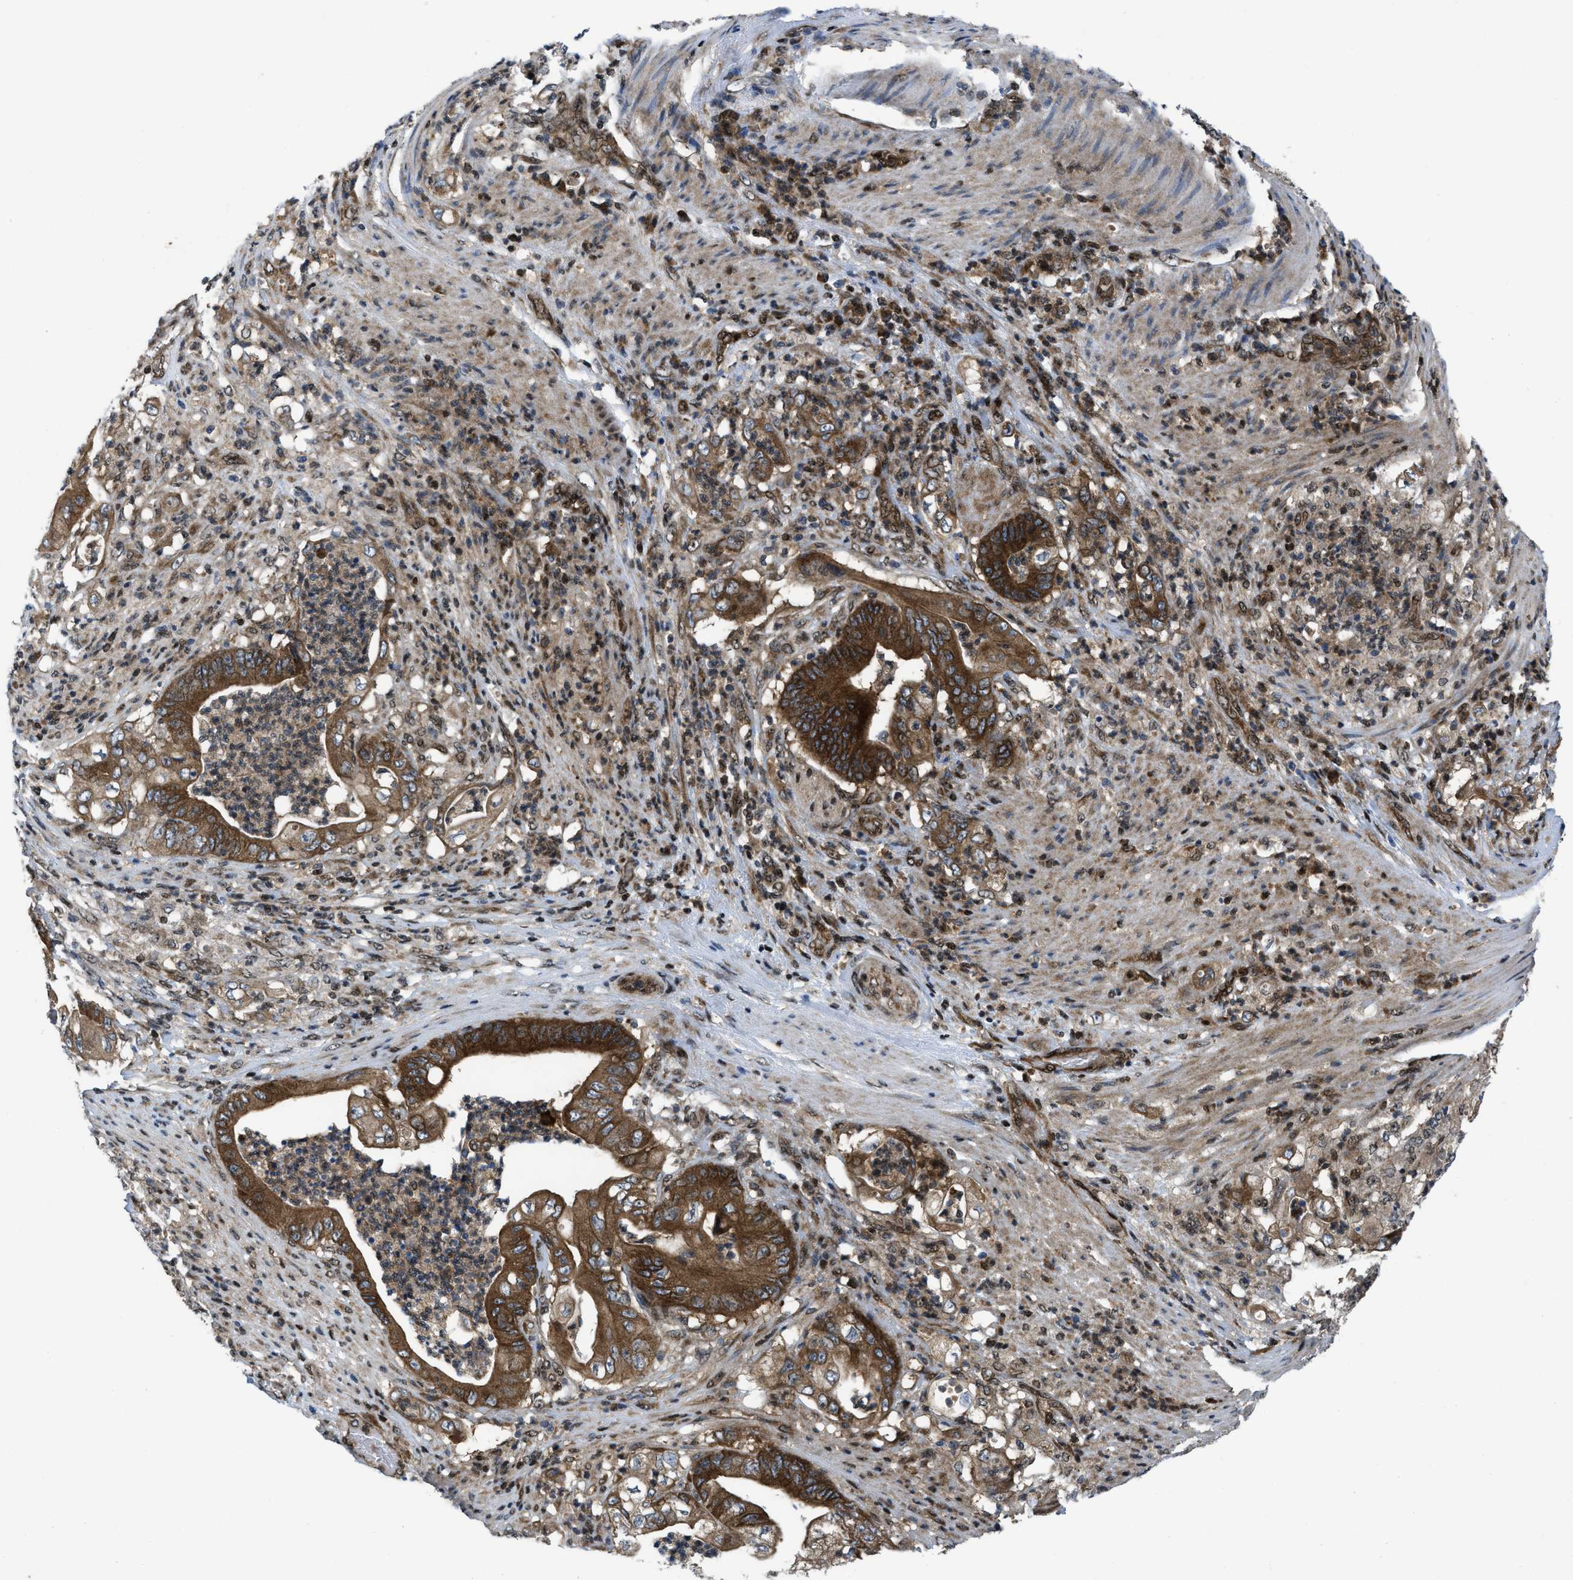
{"staining": {"intensity": "strong", "quantity": ">75%", "location": "cytoplasmic/membranous"}, "tissue": "stomach cancer", "cell_type": "Tumor cells", "image_type": "cancer", "snomed": [{"axis": "morphology", "description": "Adenocarcinoma, NOS"}, {"axis": "topography", "description": "Stomach"}], "caption": "This image displays adenocarcinoma (stomach) stained with immunohistochemistry (IHC) to label a protein in brown. The cytoplasmic/membranous of tumor cells show strong positivity for the protein. Nuclei are counter-stained blue.", "gene": "PPP2CB", "patient": {"sex": "female", "age": 73}}